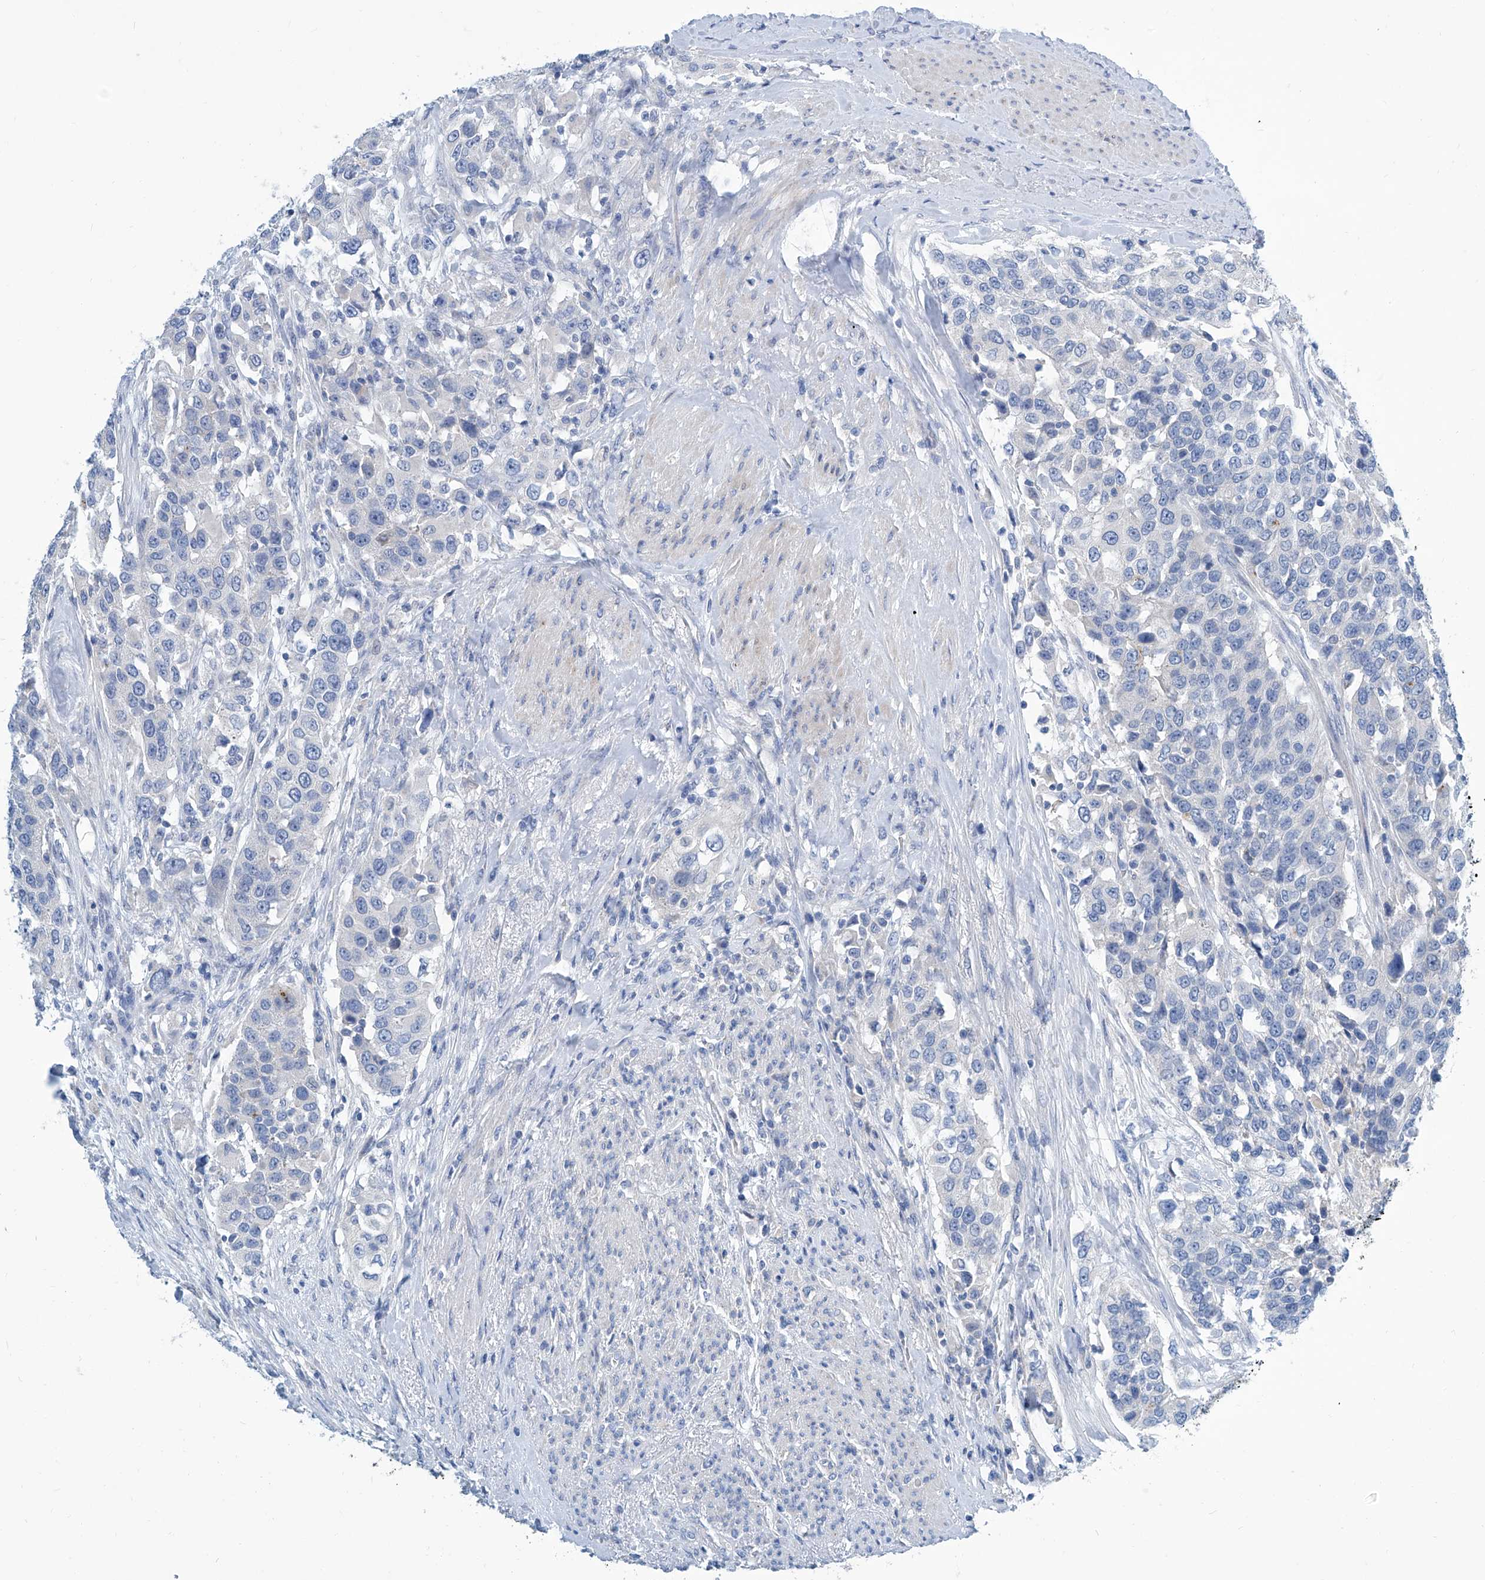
{"staining": {"intensity": "negative", "quantity": "none", "location": "none"}, "tissue": "urothelial cancer", "cell_type": "Tumor cells", "image_type": "cancer", "snomed": [{"axis": "morphology", "description": "Urothelial carcinoma, High grade"}, {"axis": "topography", "description": "Urinary bladder"}], "caption": "This is an IHC histopathology image of human urothelial cancer. There is no staining in tumor cells.", "gene": "ZNF519", "patient": {"sex": "female", "age": 80}}